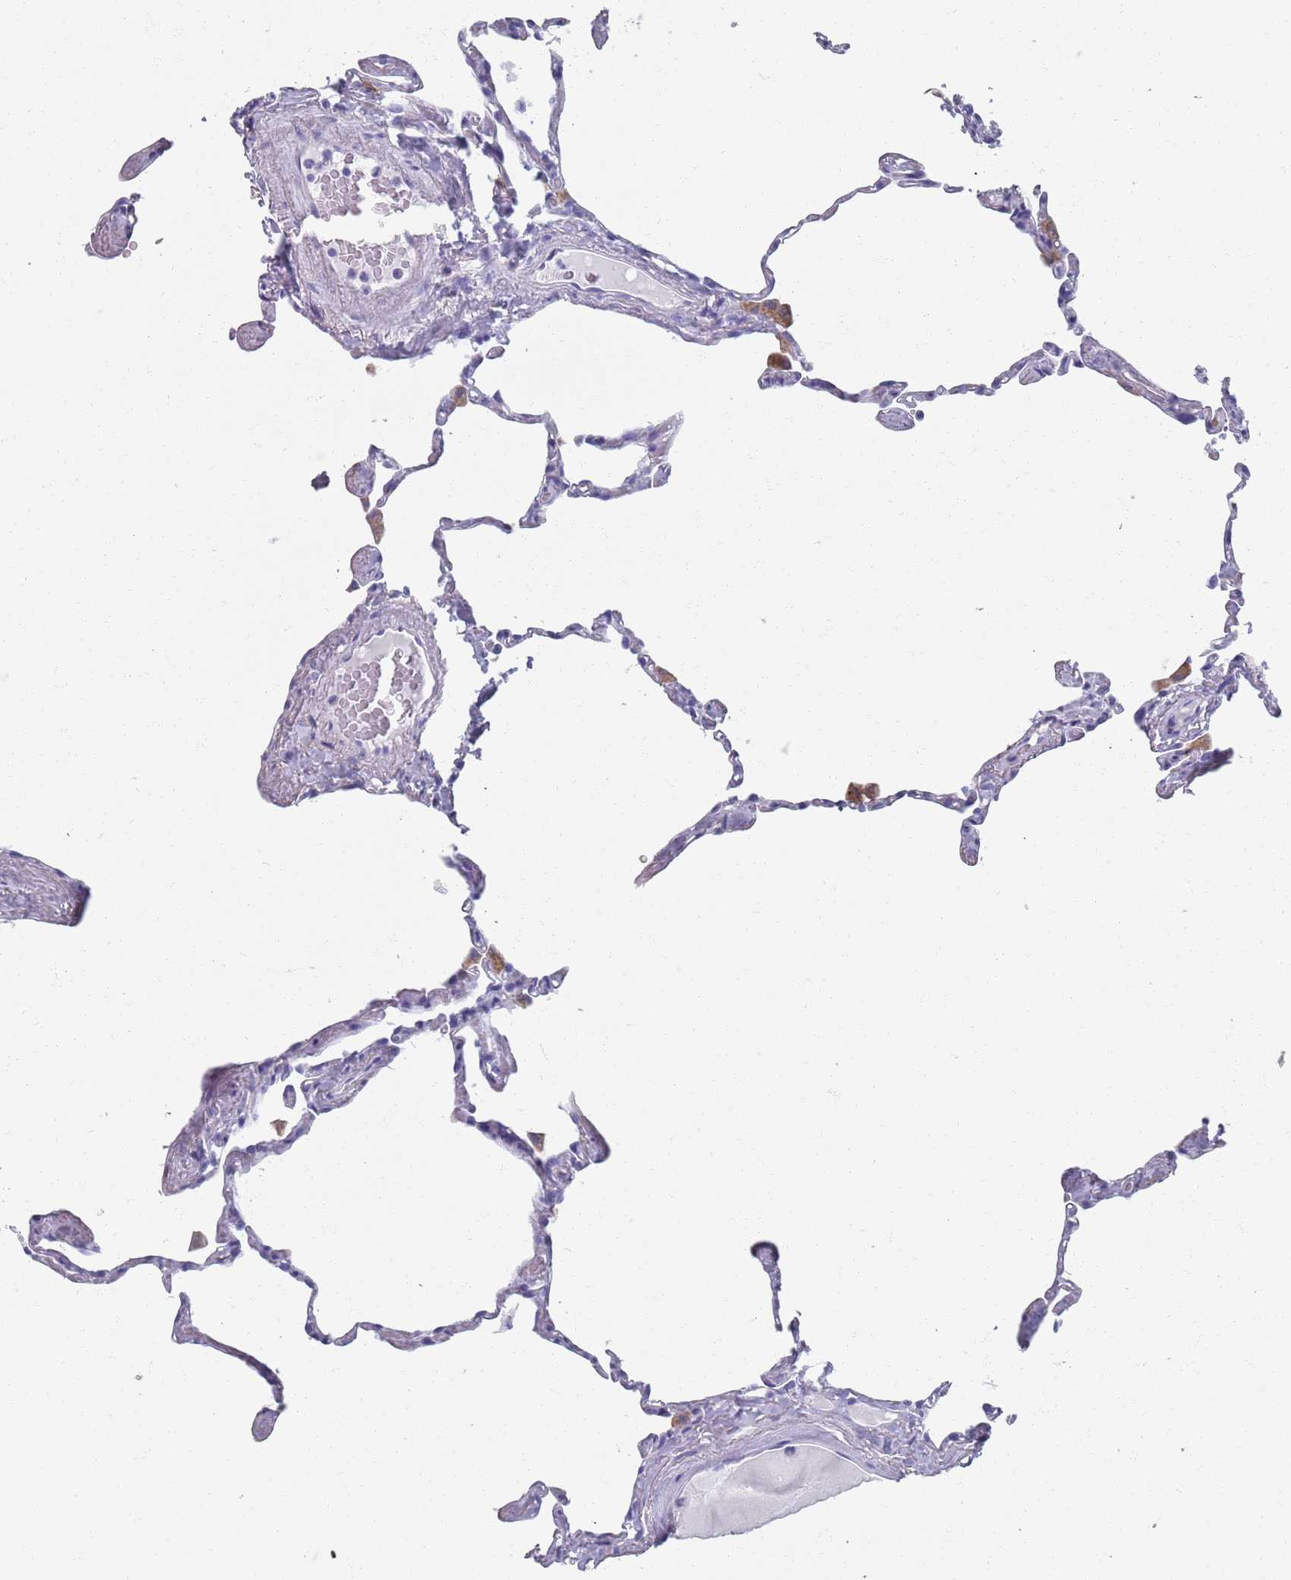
{"staining": {"intensity": "negative", "quantity": "none", "location": "none"}, "tissue": "lung", "cell_type": "Alveolar cells", "image_type": "normal", "snomed": [{"axis": "morphology", "description": "Normal tissue, NOS"}, {"axis": "topography", "description": "Lung"}], "caption": "Micrograph shows no significant protein expression in alveolar cells of benign lung. (Stains: DAB immunohistochemistry (IHC) with hematoxylin counter stain, Microscopy: brightfield microscopy at high magnification).", "gene": "PLOD1", "patient": {"sex": "male", "age": 65}}